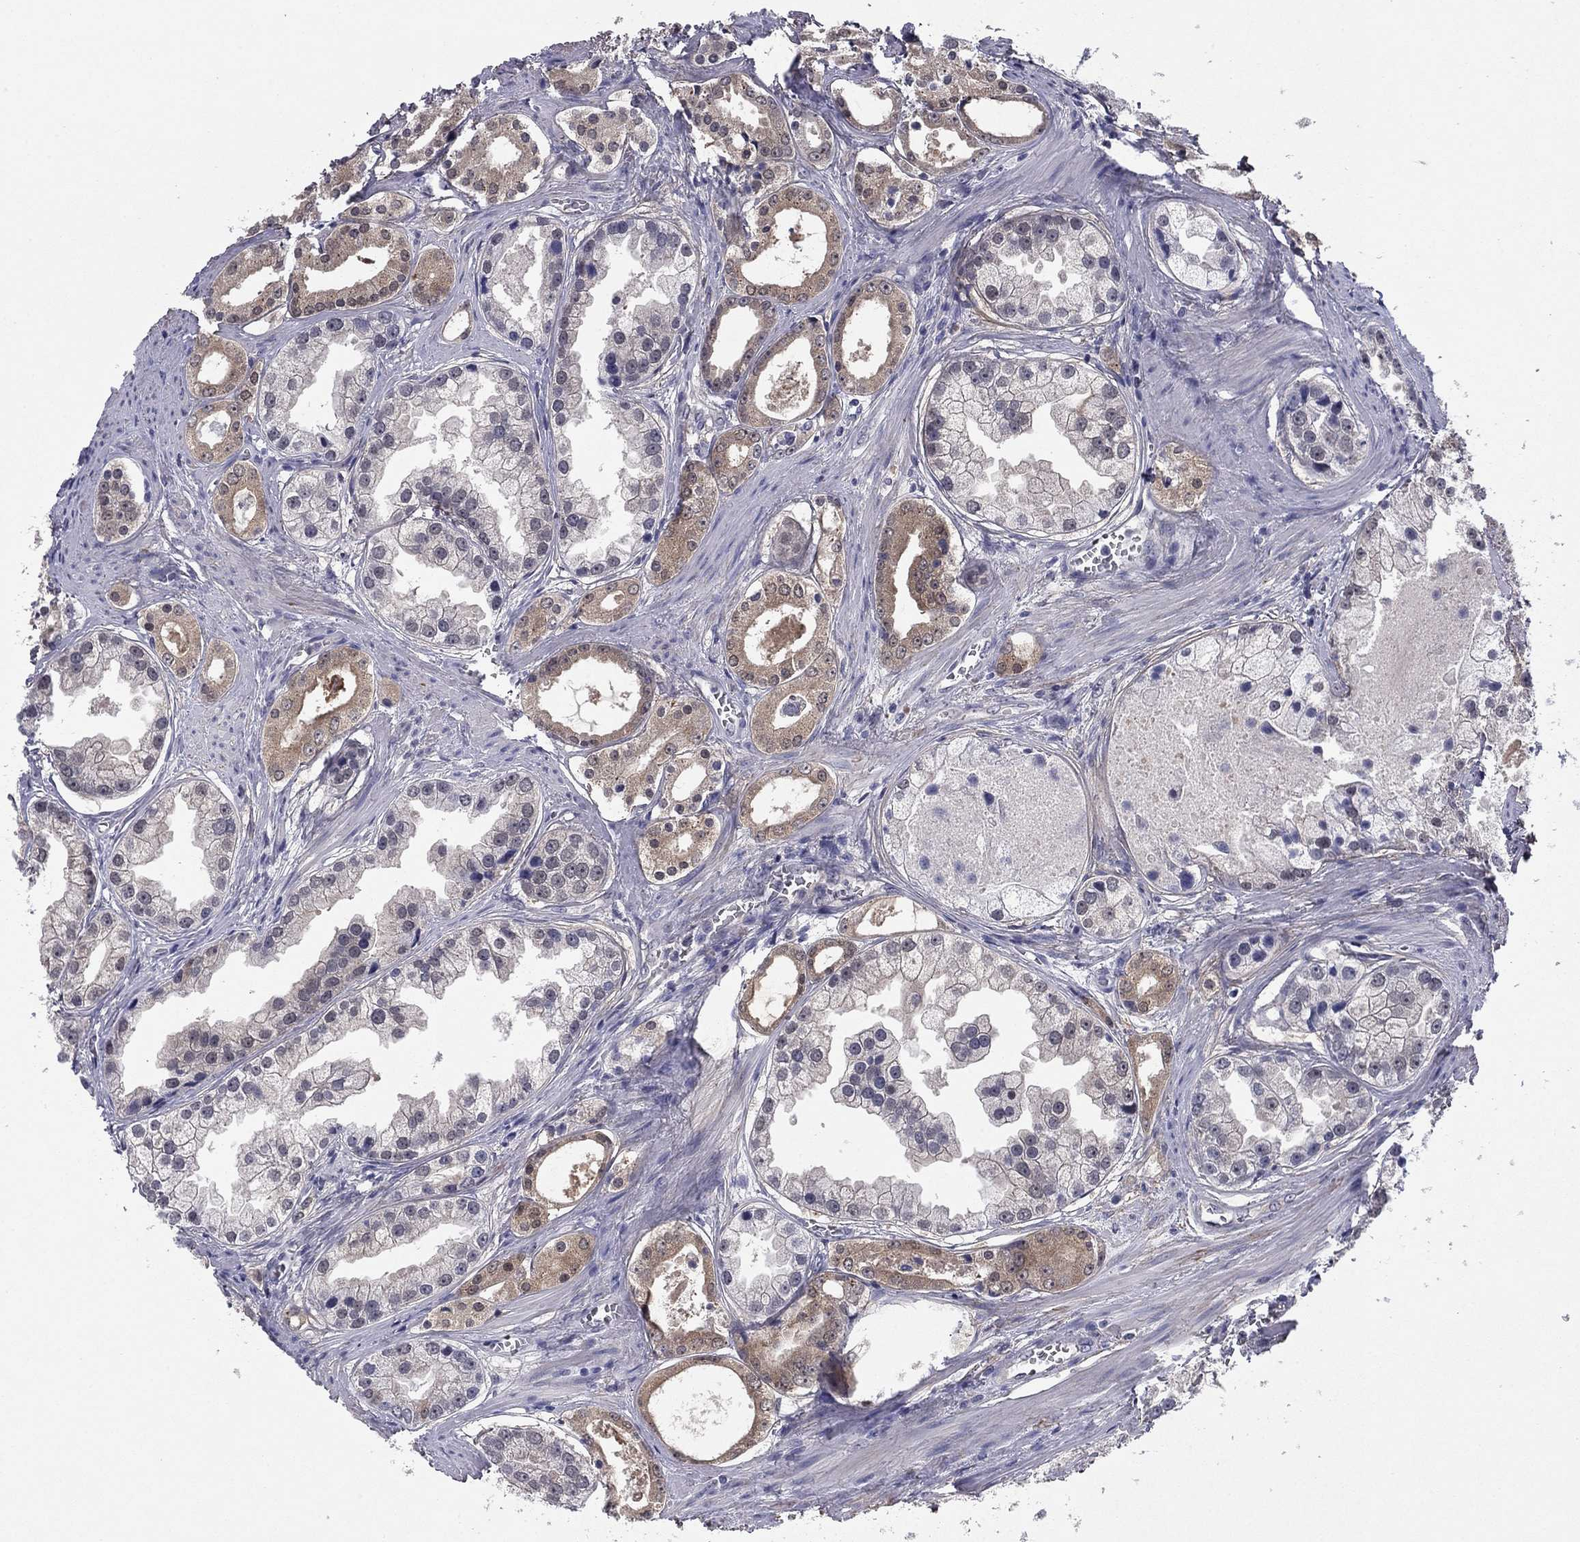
{"staining": {"intensity": "negative", "quantity": "none", "location": "none"}, "tissue": "prostate cancer", "cell_type": "Tumor cells", "image_type": "cancer", "snomed": [{"axis": "morphology", "description": "Adenocarcinoma, NOS"}, {"axis": "topography", "description": "Prostate"}], "caption": "Tumor cells show no significant protein positivity in prostate cancer (adenocarcinoma).", "gene": "REXO5", "patient": {"sex": "male", "age": 61}}